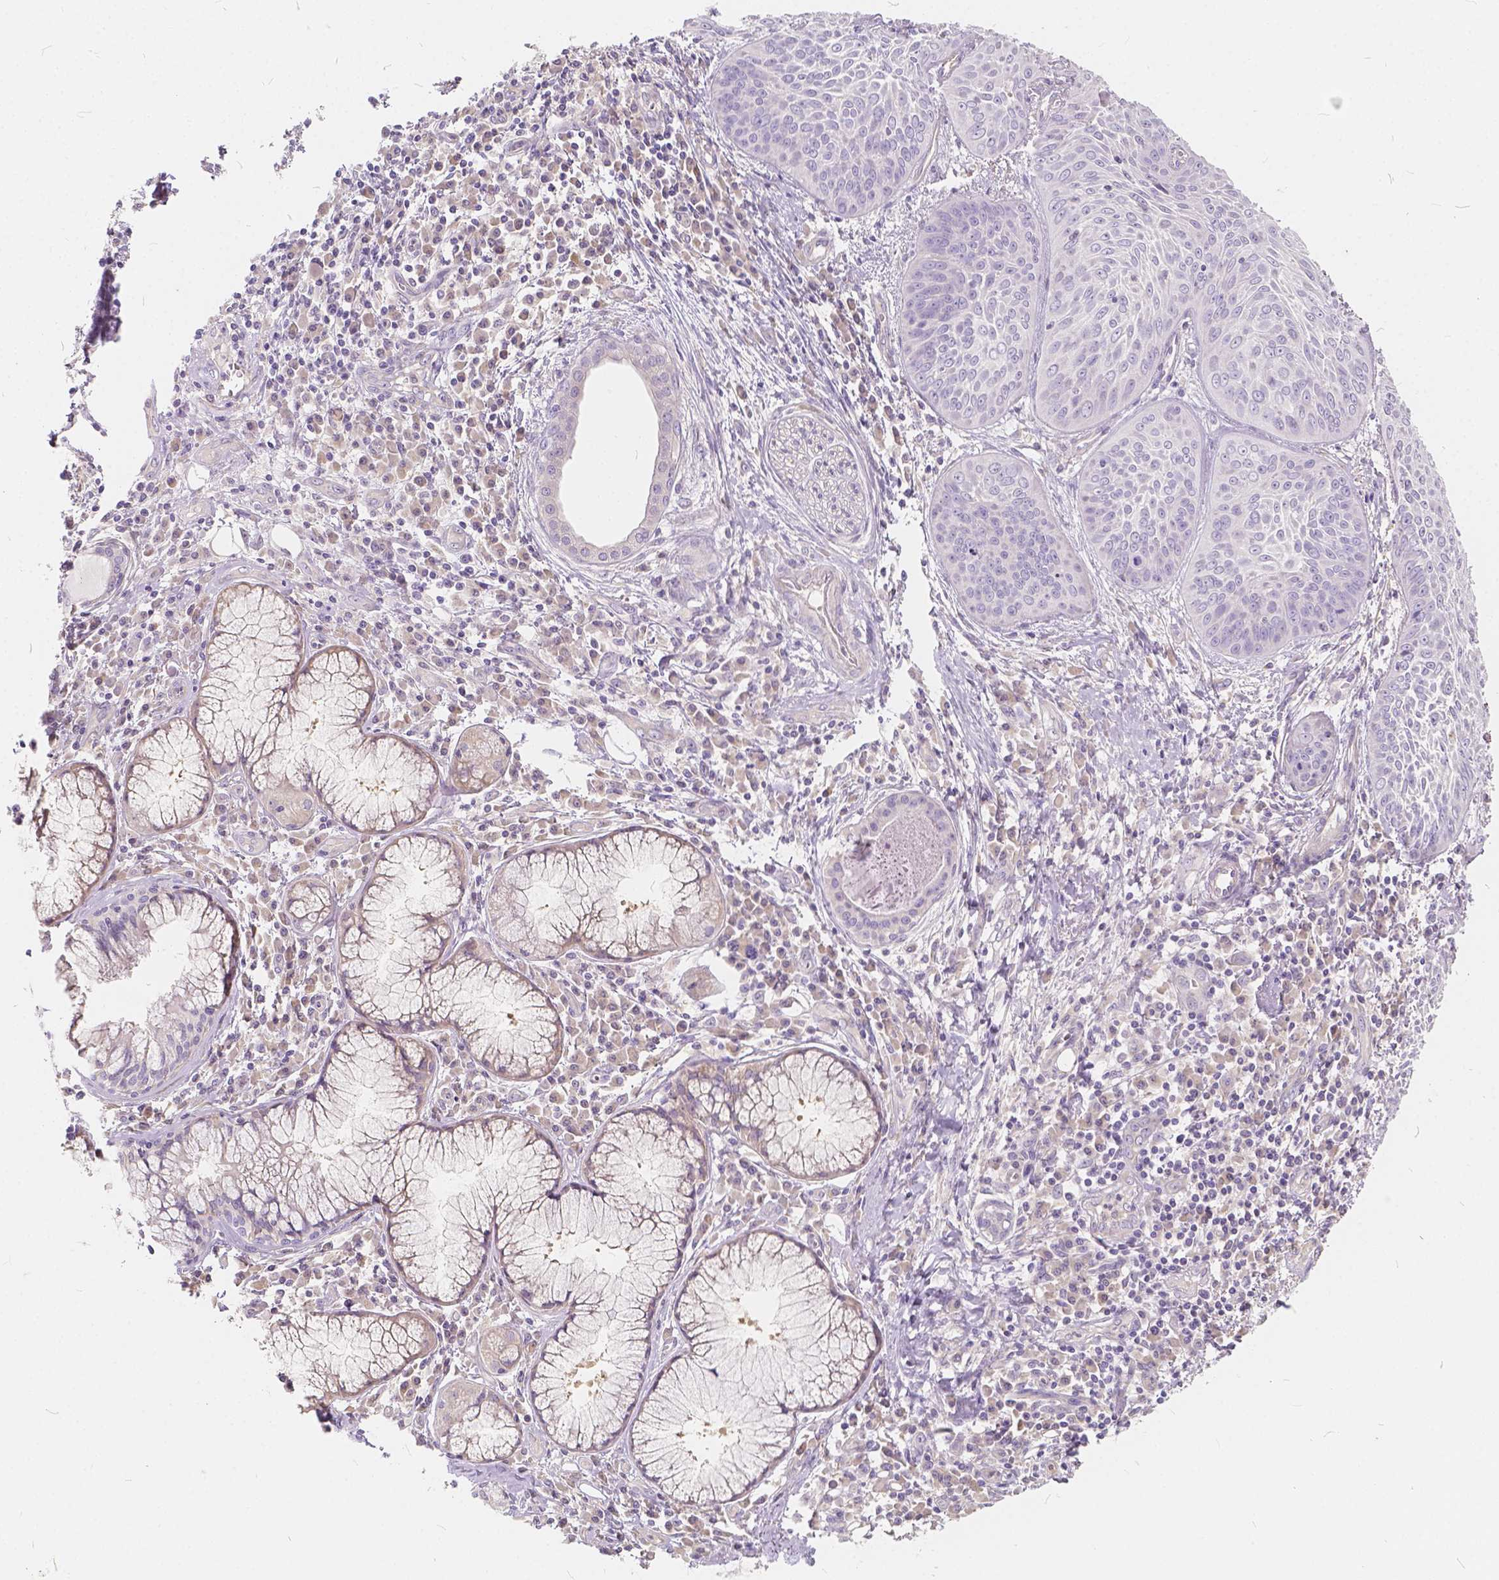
{"staining": {"intensity": "negative", "quantity": "none", "location": "none"}, "tissue": "lung cancer", "cell_type": "Tumor cells", "image_type": "cancer", "snomed": [{"axis": "morphology", "description": "Squamous cell carcinoma, NOS"}, {"axis": "topography", "description": "Lung"}], "caption": "This is a image of immunohistochemistry staining of lung cancer (squamous cell carcinoma), which shows no expression in tumor cells.", "gene": "KIAA0513", "patient": {"sex": "male", "age": 74}}